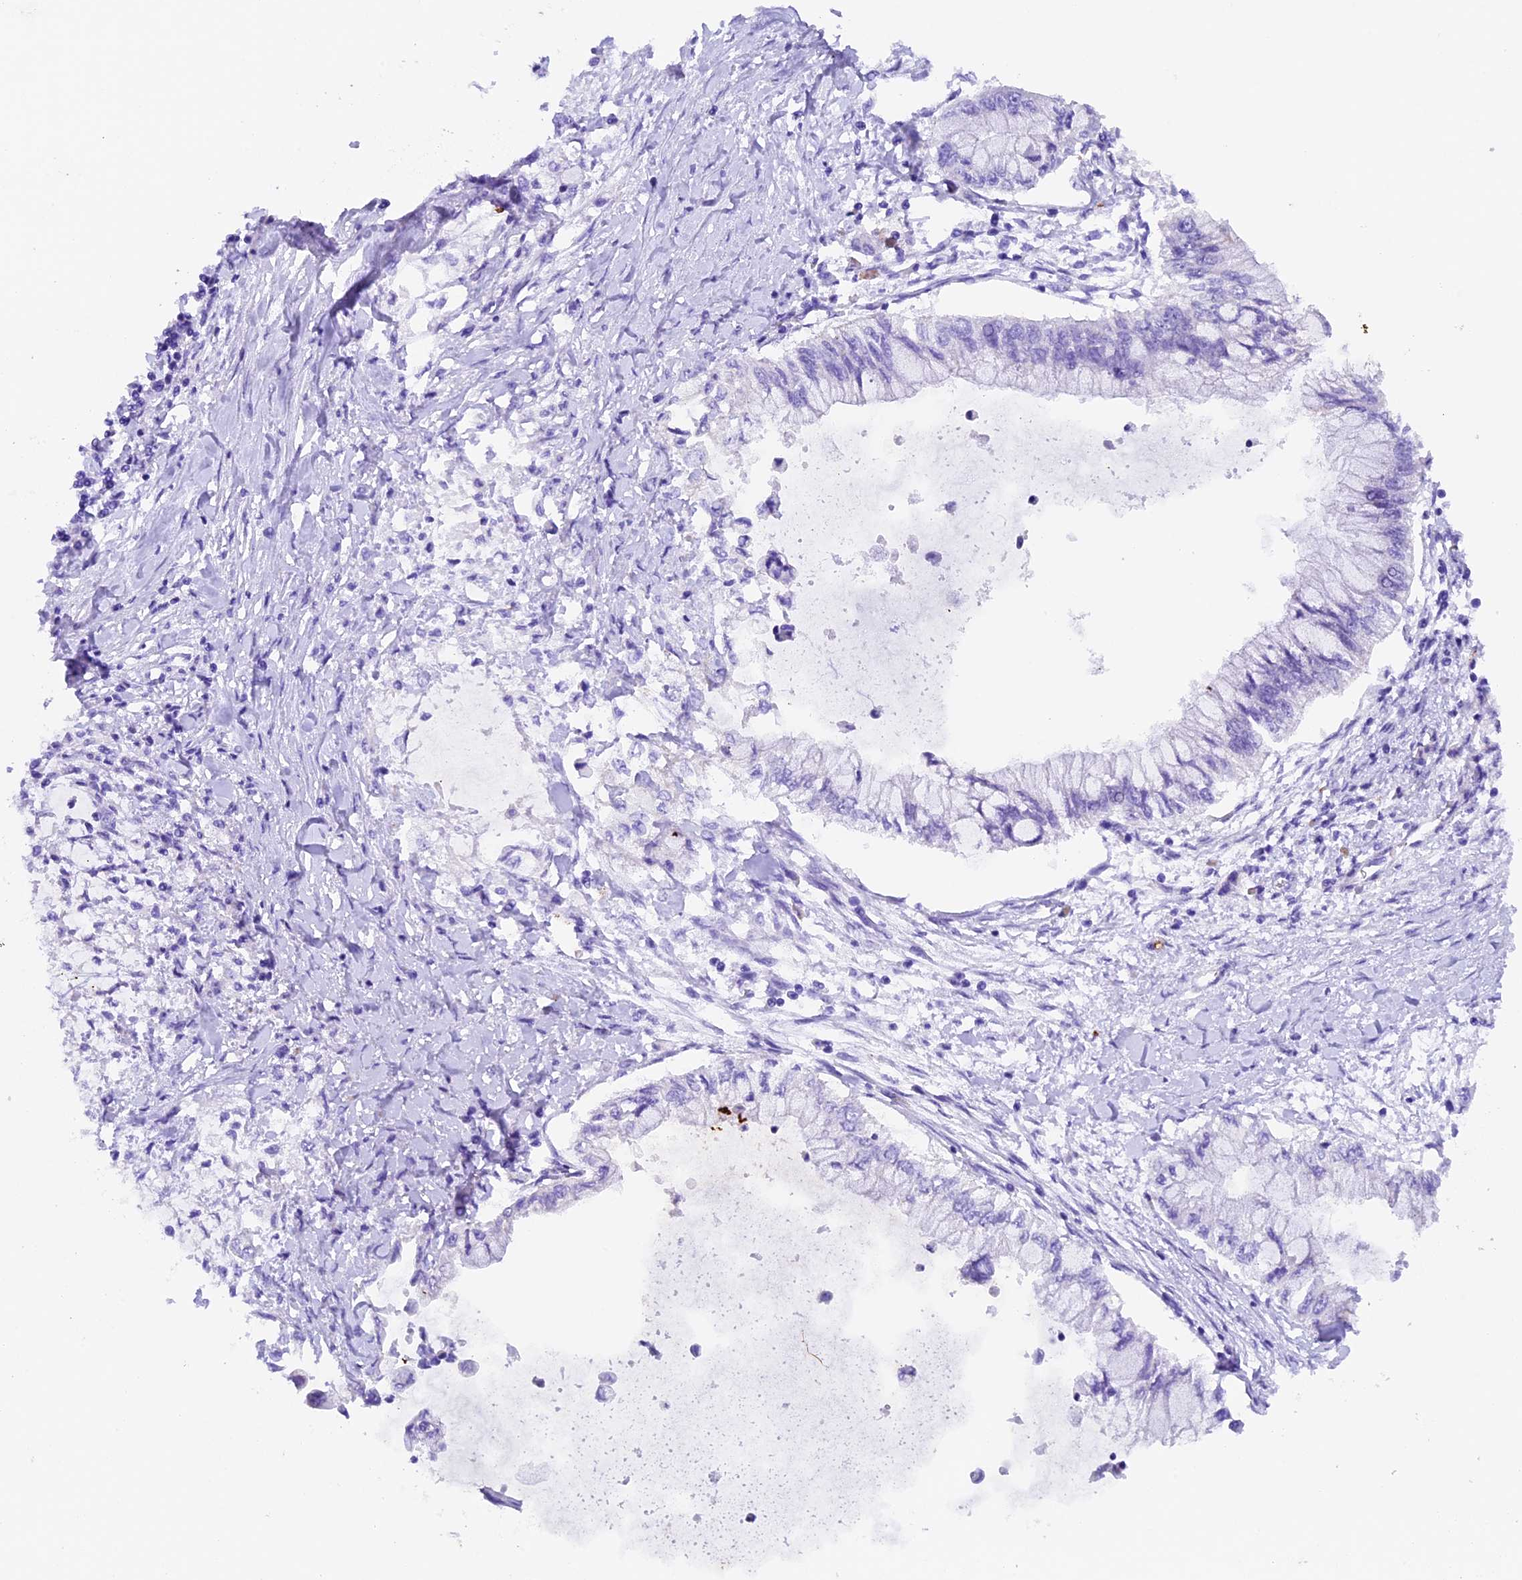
{"staining": {"intensity": "negative", "quantity": "none", "location": "none"}, "tissue": "pancreatic cancer", "cell_type": "Tumor cells", "image_type": "cancer", "snomed": [{"axis": "morphology", "description": "Adenocarcinoma, NOS"}, {"axis": "topography", "description": "Pancreas"}], "caption": "Tumor cells are negative for protein expression in human pancreatic adenocarcinoma.", "gene": "NCK2", "patient": {"sex": "male", "age": 48}}